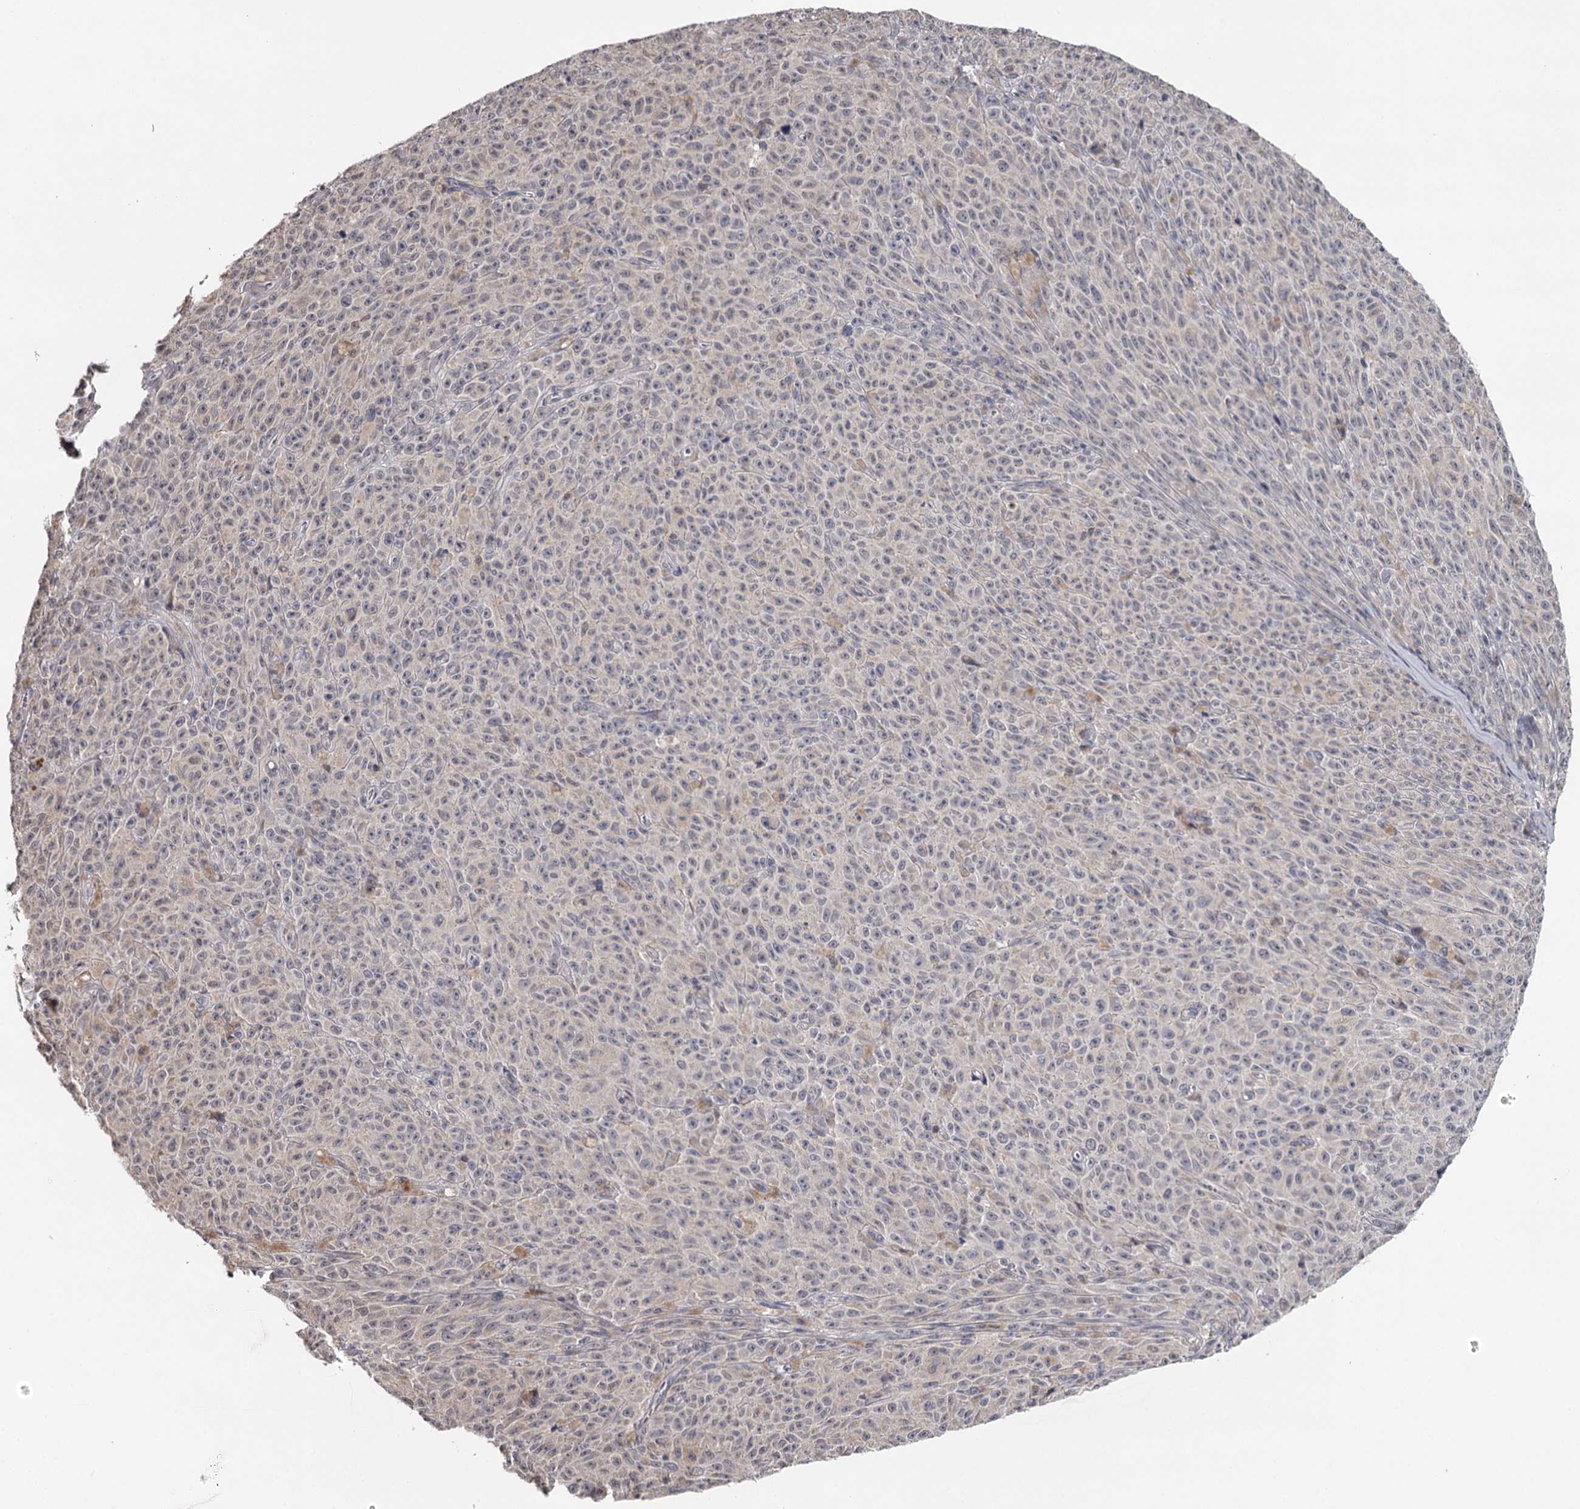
{"staining": {"intensity": "negative", "quantity": "none", "location": "none"}, "tissue": "melanoma", "cell_type": "Tumor cells", "image_type": "cancer", "snomed": [{"axis": "morphology", "description": "Malignant melanoma, NOS"}, {"axis": "topography", "description": "Skin"}], "caption": "IHC micrograph of neoplastic tissue: melanoma stained with DAB (3,3'-diaminobenzidine) shows no significant protein staining in tumor cells.", "gene": "GTSF1", "patient": {"sex": "female", "age": 82}}